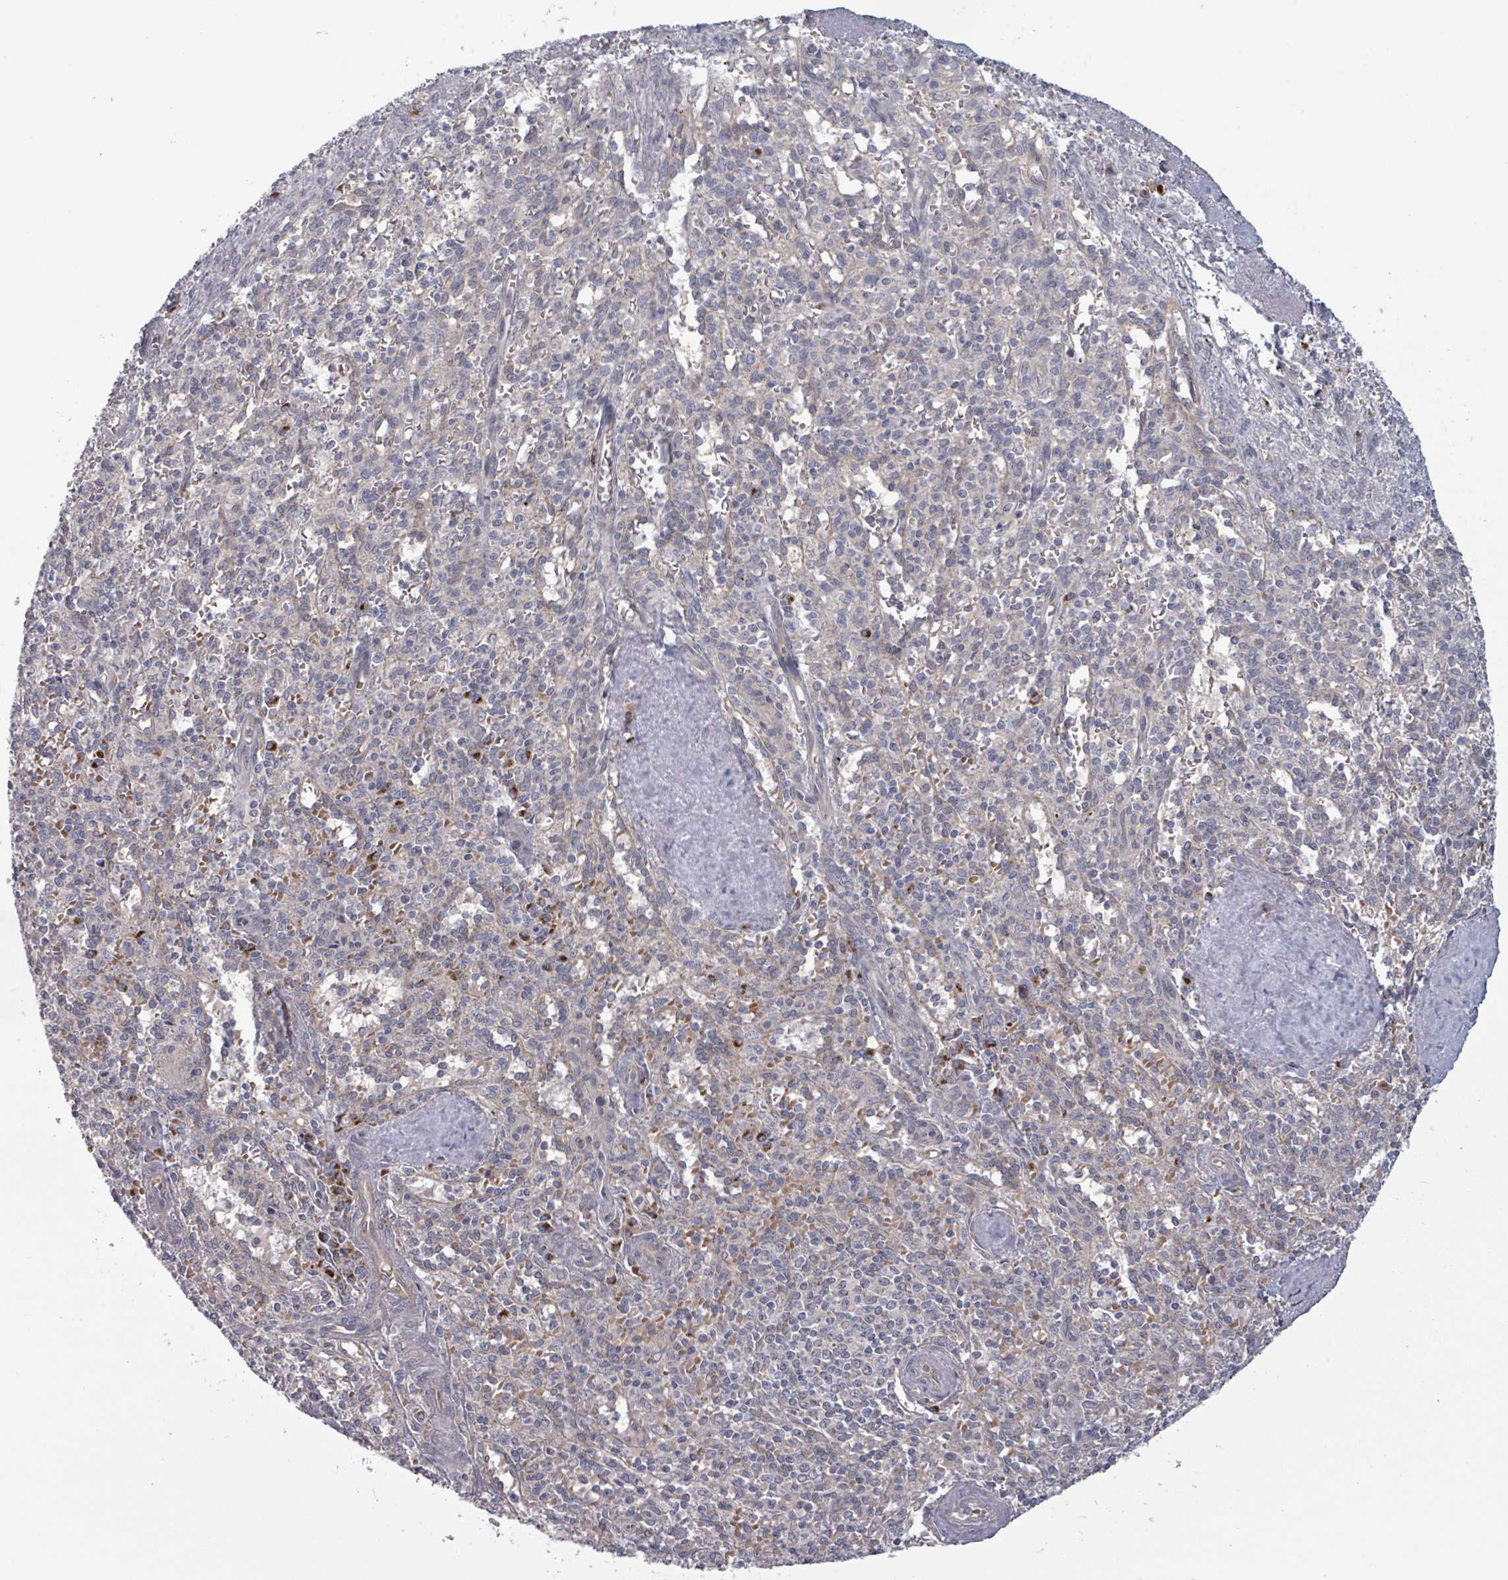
{"staining": {"intensity": "negative", "quantity": "none", "location": "none"}, "tissue": "spleen", "cell_type": "Cells in red pulp", "image_type": "normal", "snomed": [{"axis": "morphology", "description": "Normal tissue, NOS"}, {"axis": "topography", "description": "Spleen"}], "caption": "Histopathology image shows no significant protein expression in cells in red pulp of unremarkable spleen.", "gene": "FKBP1A", "patient": {"sex": "female", "age": 70}}